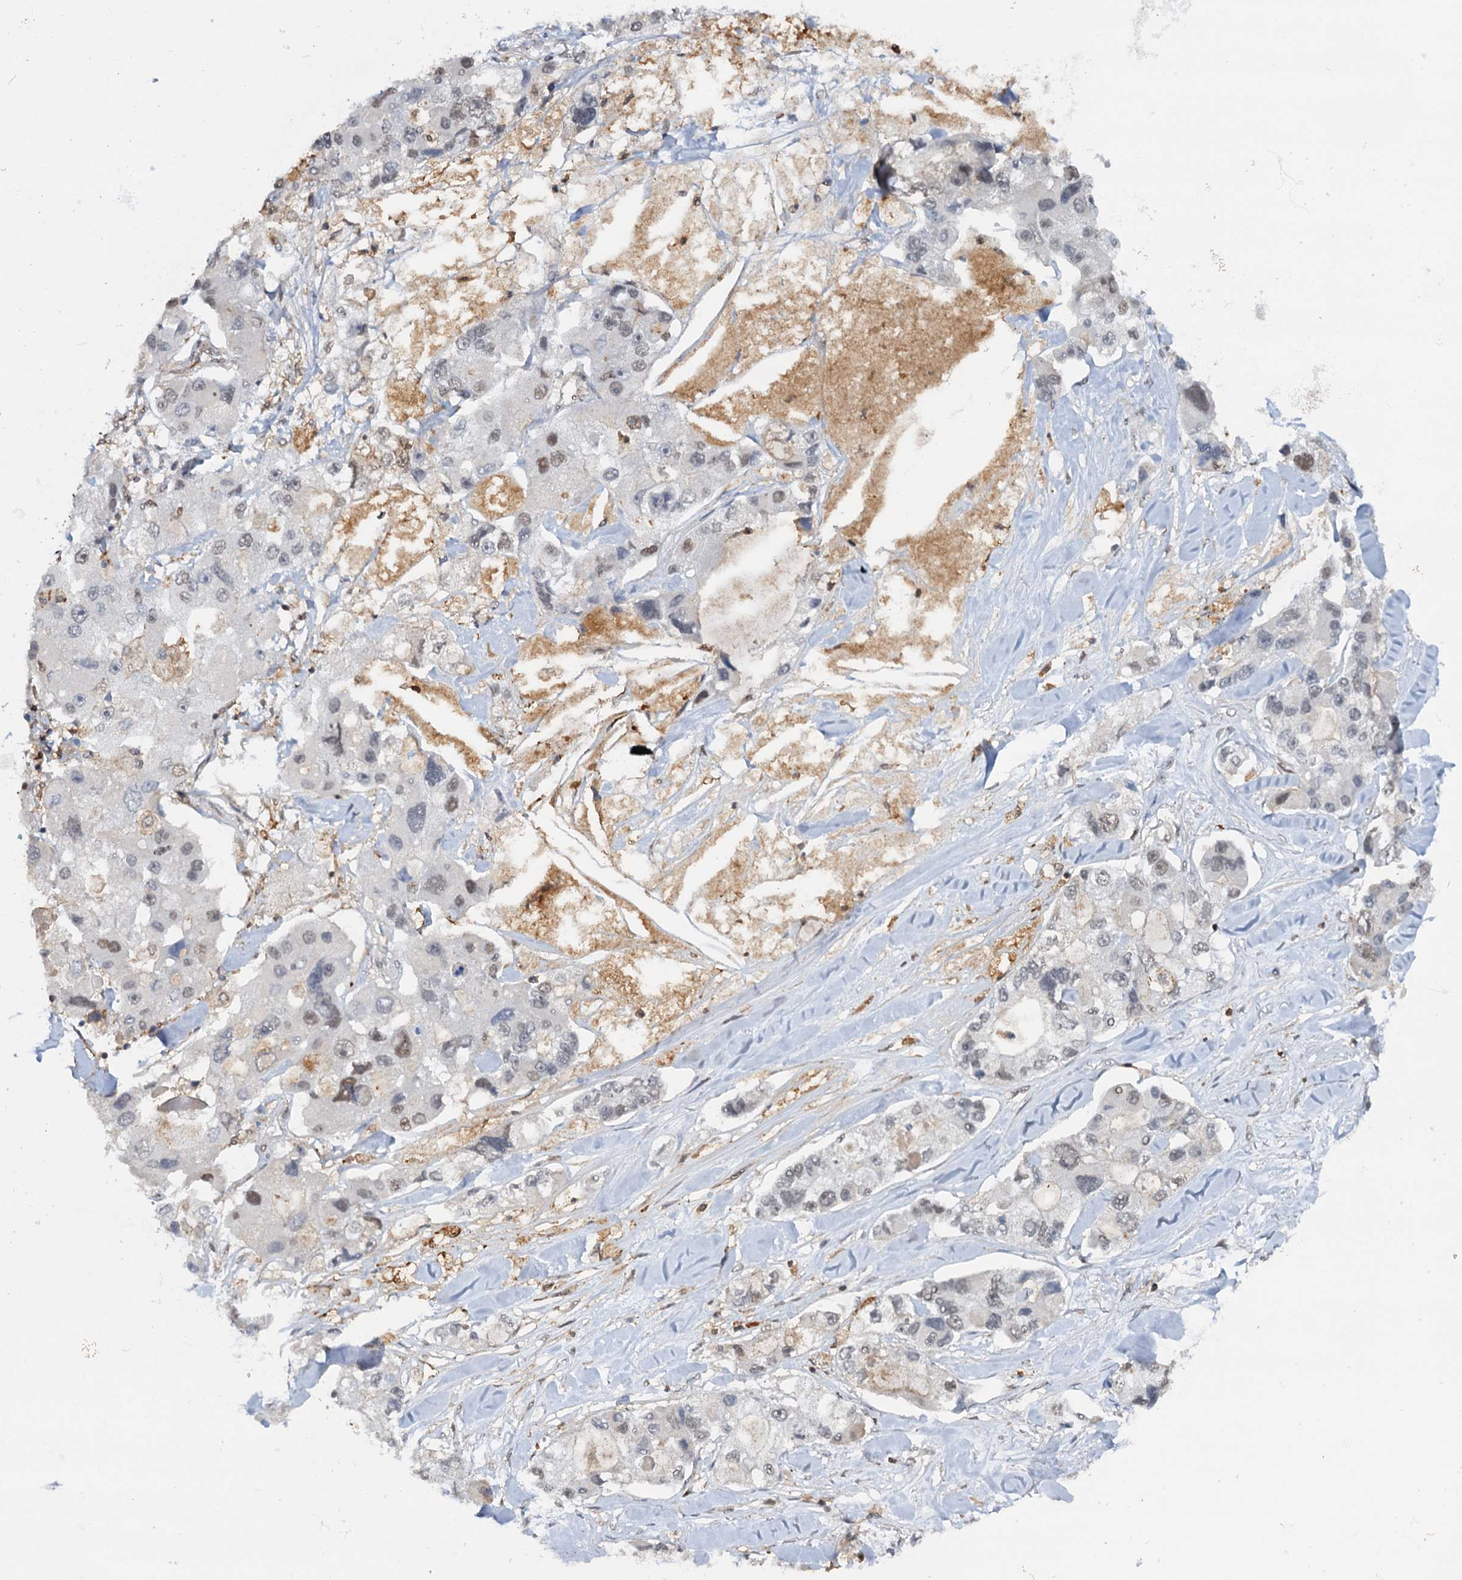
{"staining": {"intensity": "weak", "quantity": "<25%", "location": "nuclear"}, "tissue": "lung cancer", "cell_type": "Tumor cells", "image_type": "cancer", "snomed": [{"axis": "morphology", "description": "Adenocarcinoma, NOS"}, {"axis": "topography", "description": "Lung"}], "caption": "Immunohistochemistry photomicrograph of human lung cancer (adenocarcinoma) stained for a protein (brown), which shows no staining in tumor cells.", "gene": "ZNF609", "patient": {"sex": "female", "age": 54}}